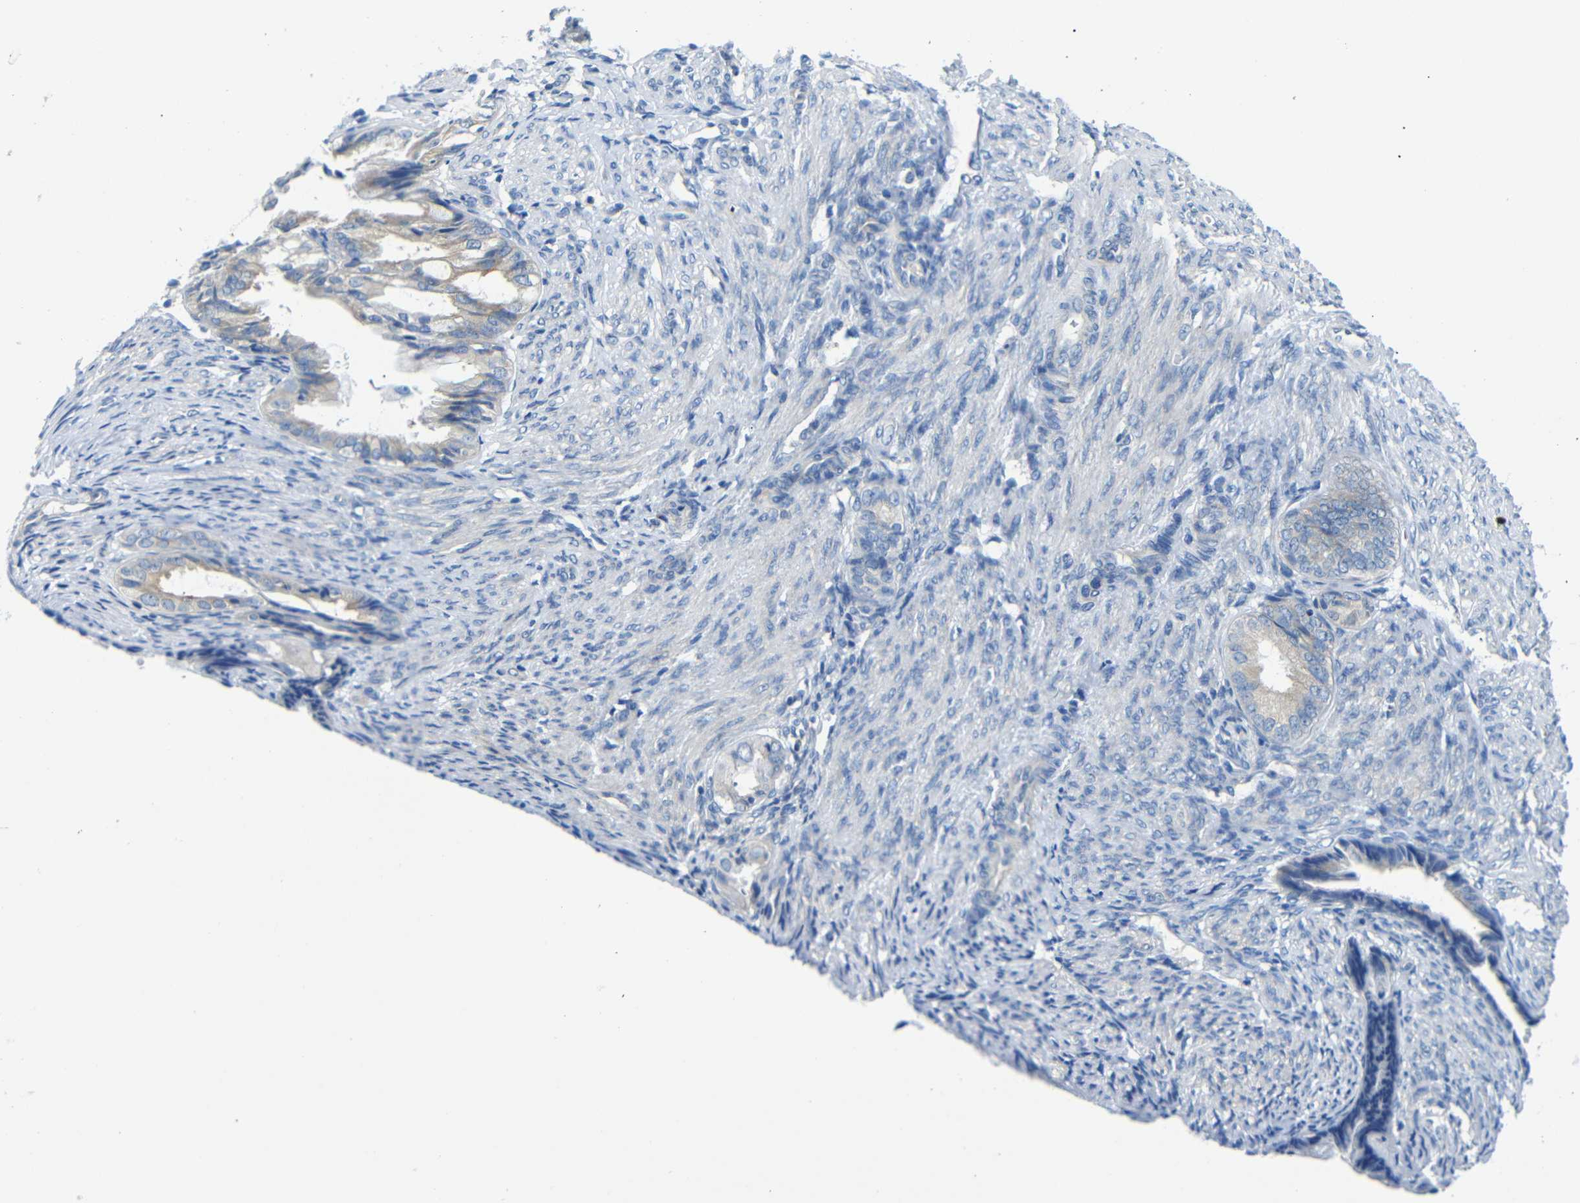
{"staining": {"intensity": "weak", "quantity": ">75%", "location": "cytoplasmic/membranous"}, "tissue": "endometrial cancer", "cell_type": "Tumor cells", "image_type": "cancer", "snomed": [{"axis": "morphology", "description": "Adenocarcinoma, NOS"}, {"axis": "topography", "description": "Endometrium"}], "caption": "Human adenocarcinoma (endometrial) stained for a protein (brown) displays weak cytoplasmic/membranous positive expression in approximately >75% of tumor cells.", "gene": "DCP1A", "patient": {"sex": "female", "age": 86}}